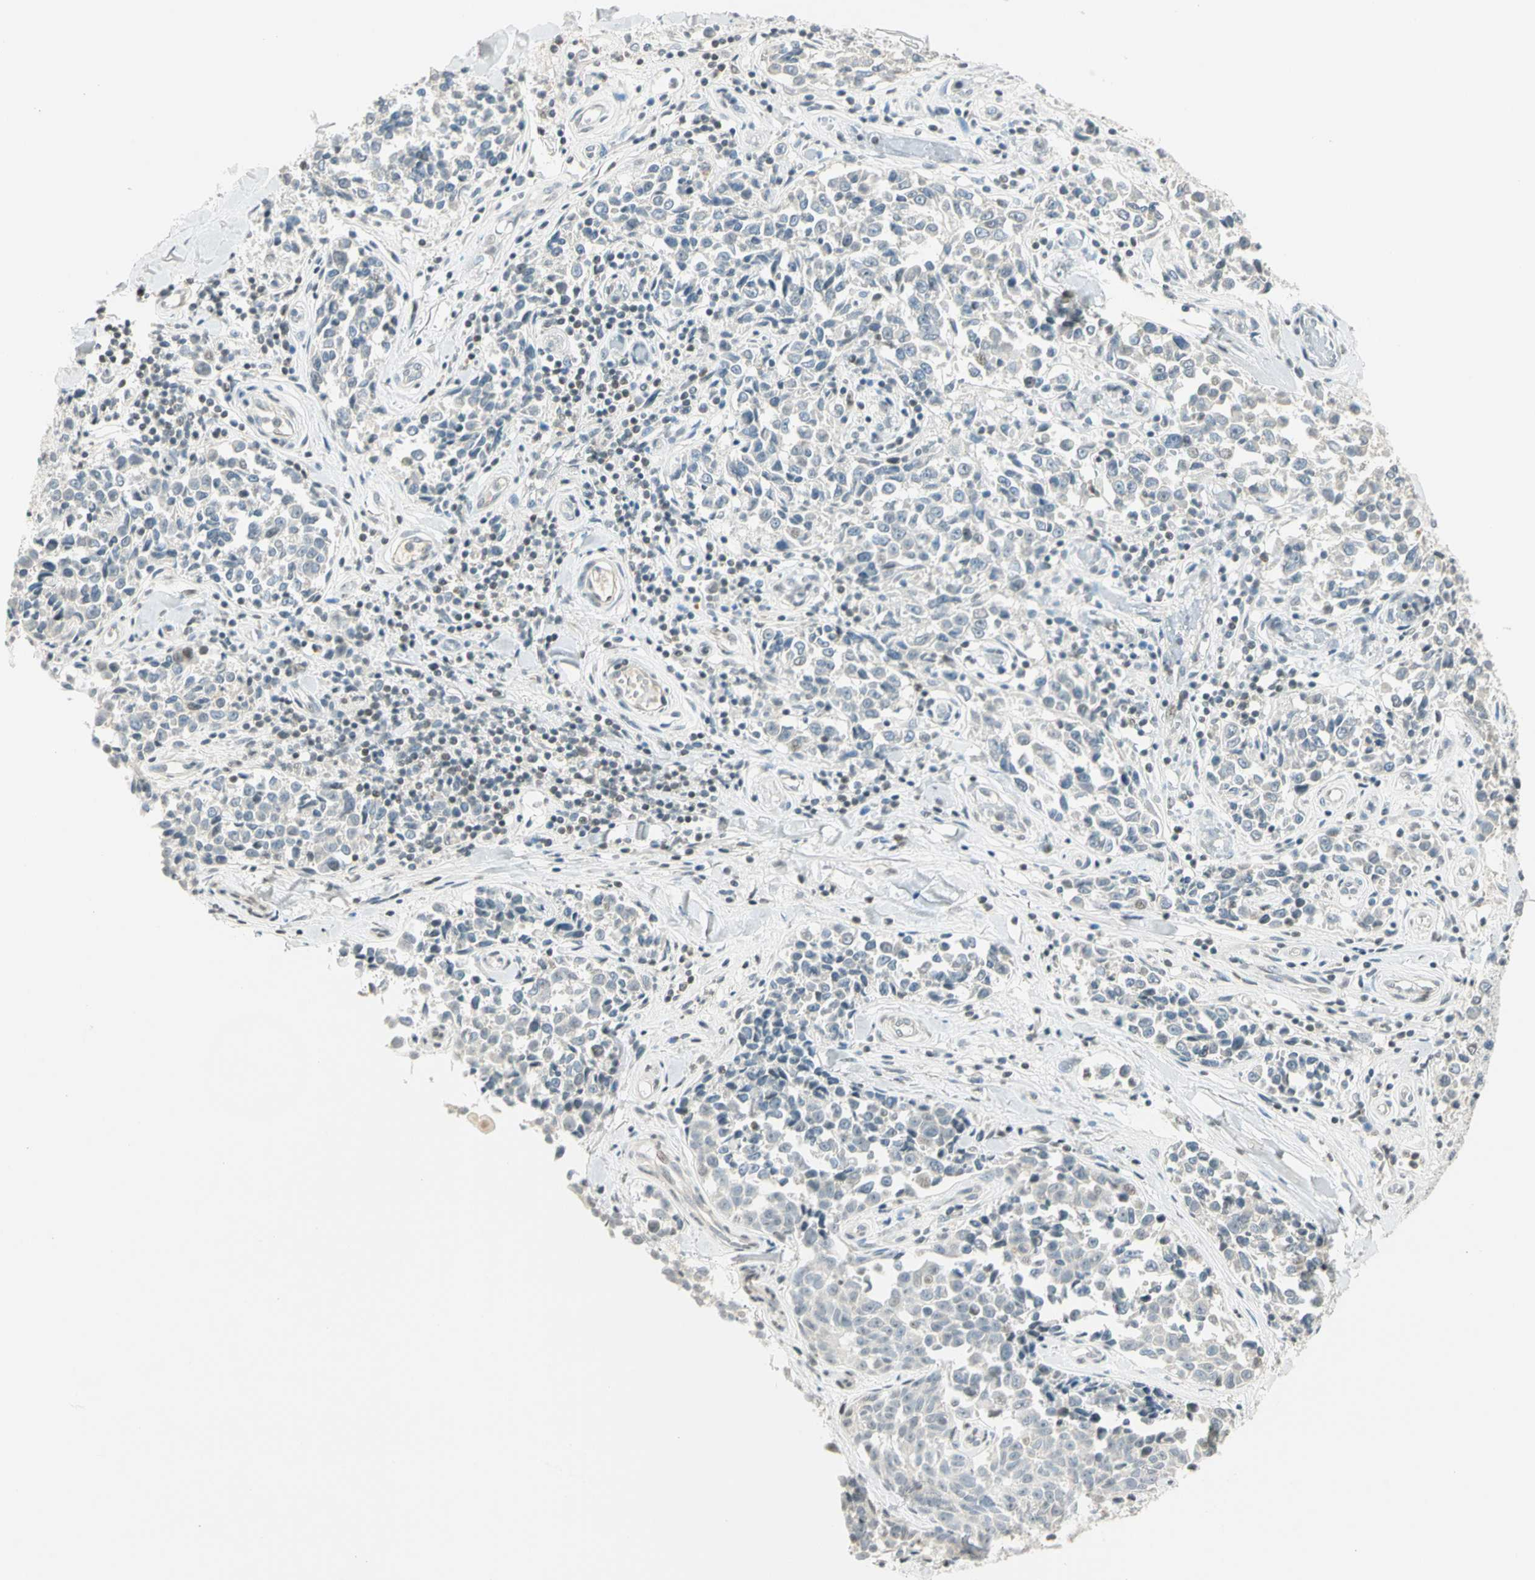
{"staining": {"intensity": "weak", "quantity": "<25%", "location": "nuclear"}, "tissue": "melanoma", "cell_type": "Tumor cells", "image_type": "cancer", "snomed": [{"axis": "morphology", "description": "Malignant melanoma, NOS"}, {"axis": "topography", "description": "Skin"}], "caption": "Immunohistochemistry (IHC) of human malignant melanoma reveals no expression in tumor cells. (DAB (3,3'-diaminobenzidine) IHC visualized using brightfield microscopy, high magnification).", "gene": "SMAD3", "patient": {"sex": "female", "age": 64}}